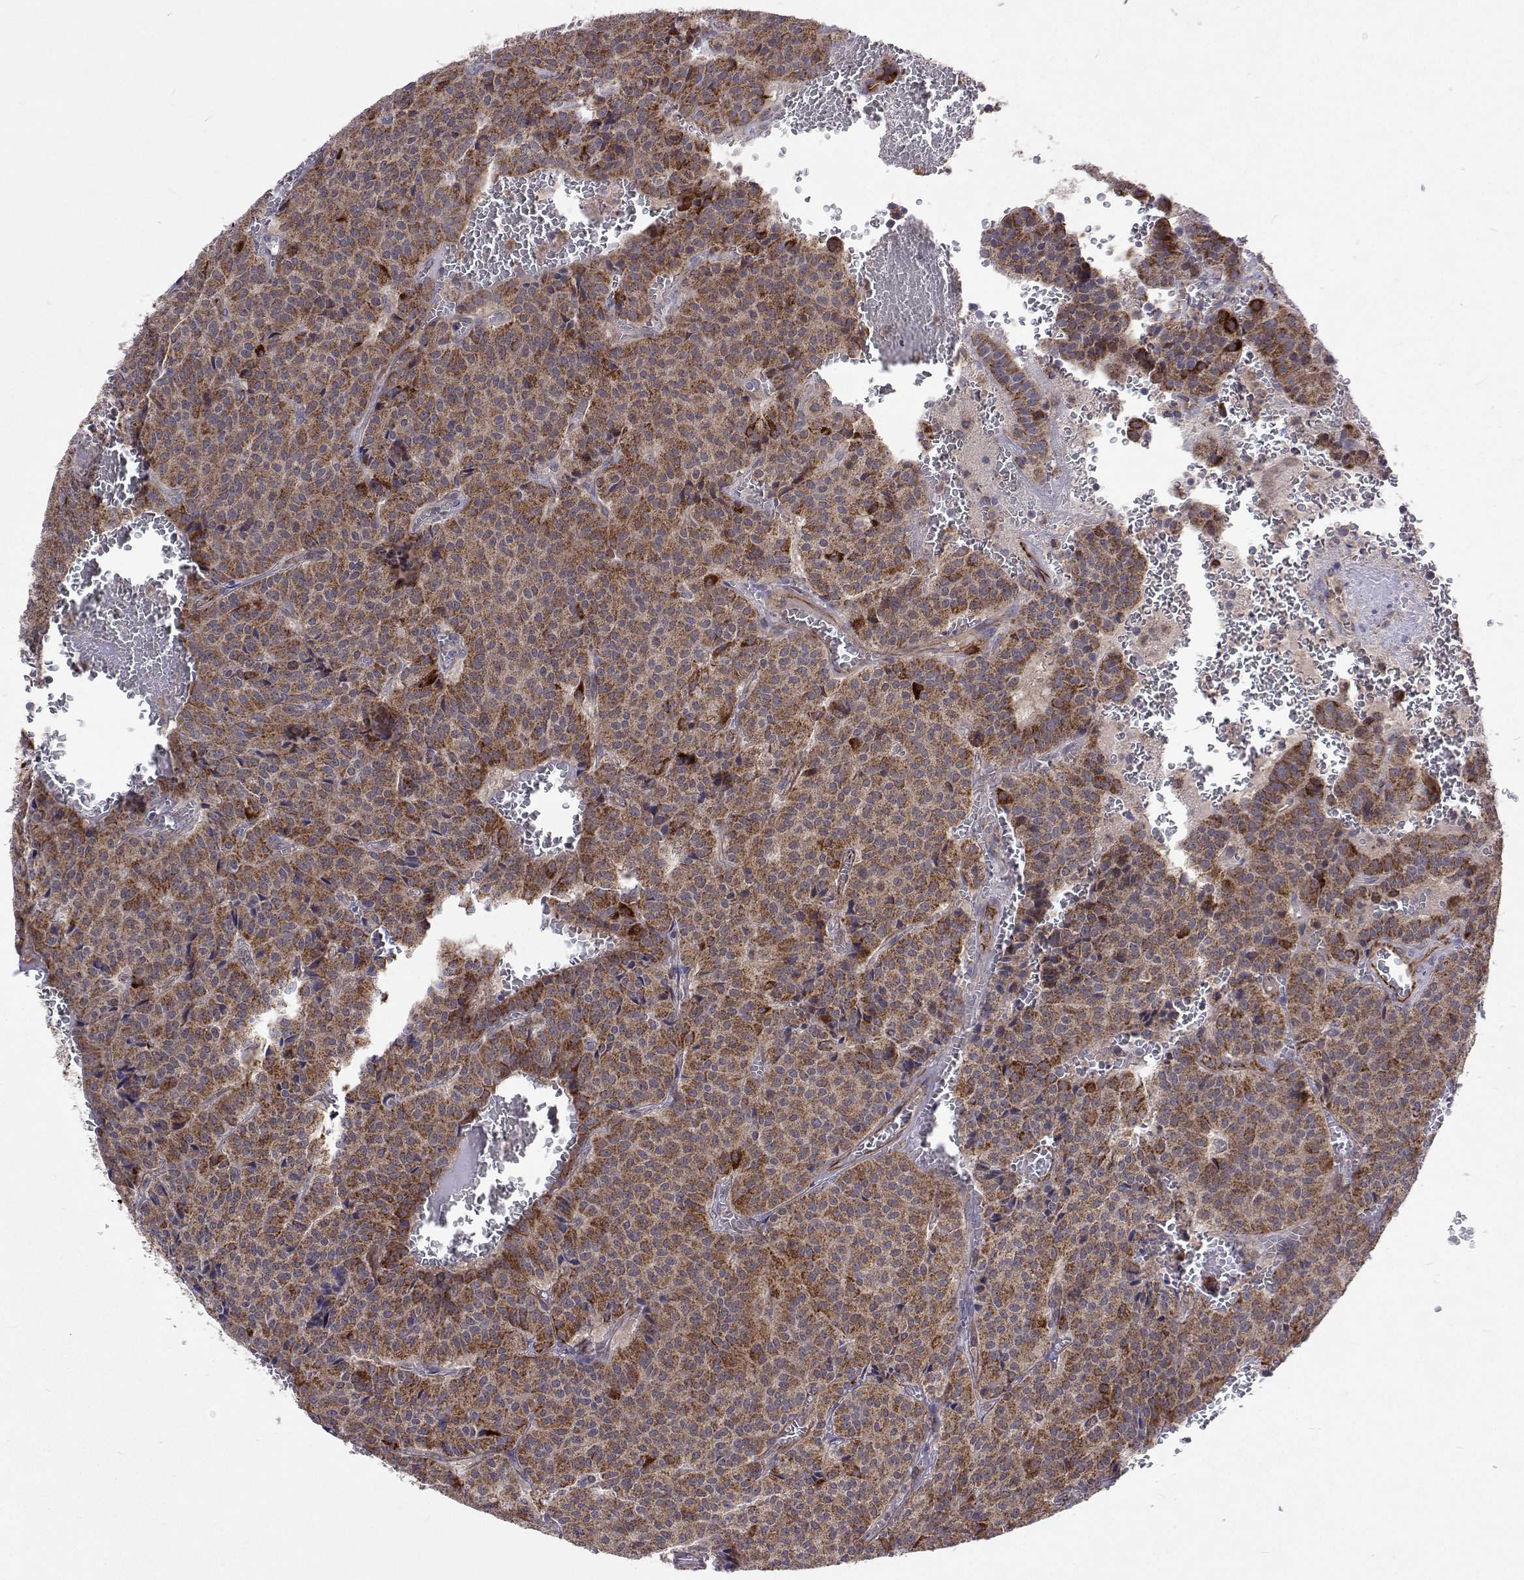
{"staining": {"intensity": "moderate", "quantity": ">75%", "location": "cytoplasmic/membranous"}, "tissue": "carcinoid", "cell_type": "Tumor cells", "image_type": "cancer", "snomed": [{"axis": "morphology", "description": "Carcinoid, malignant, NOS"}, {"axis": "topography", "description": "Lung"}], "caption": "Approximately >75% of tumor cells in carcinoid (malignant) exhibit moderate cytoplasmic/membranous protein staining as visualized by brown immunohistochemical staining.", "gene": "DHTKD1", "patient": {"sex": "male", "age": 70}}